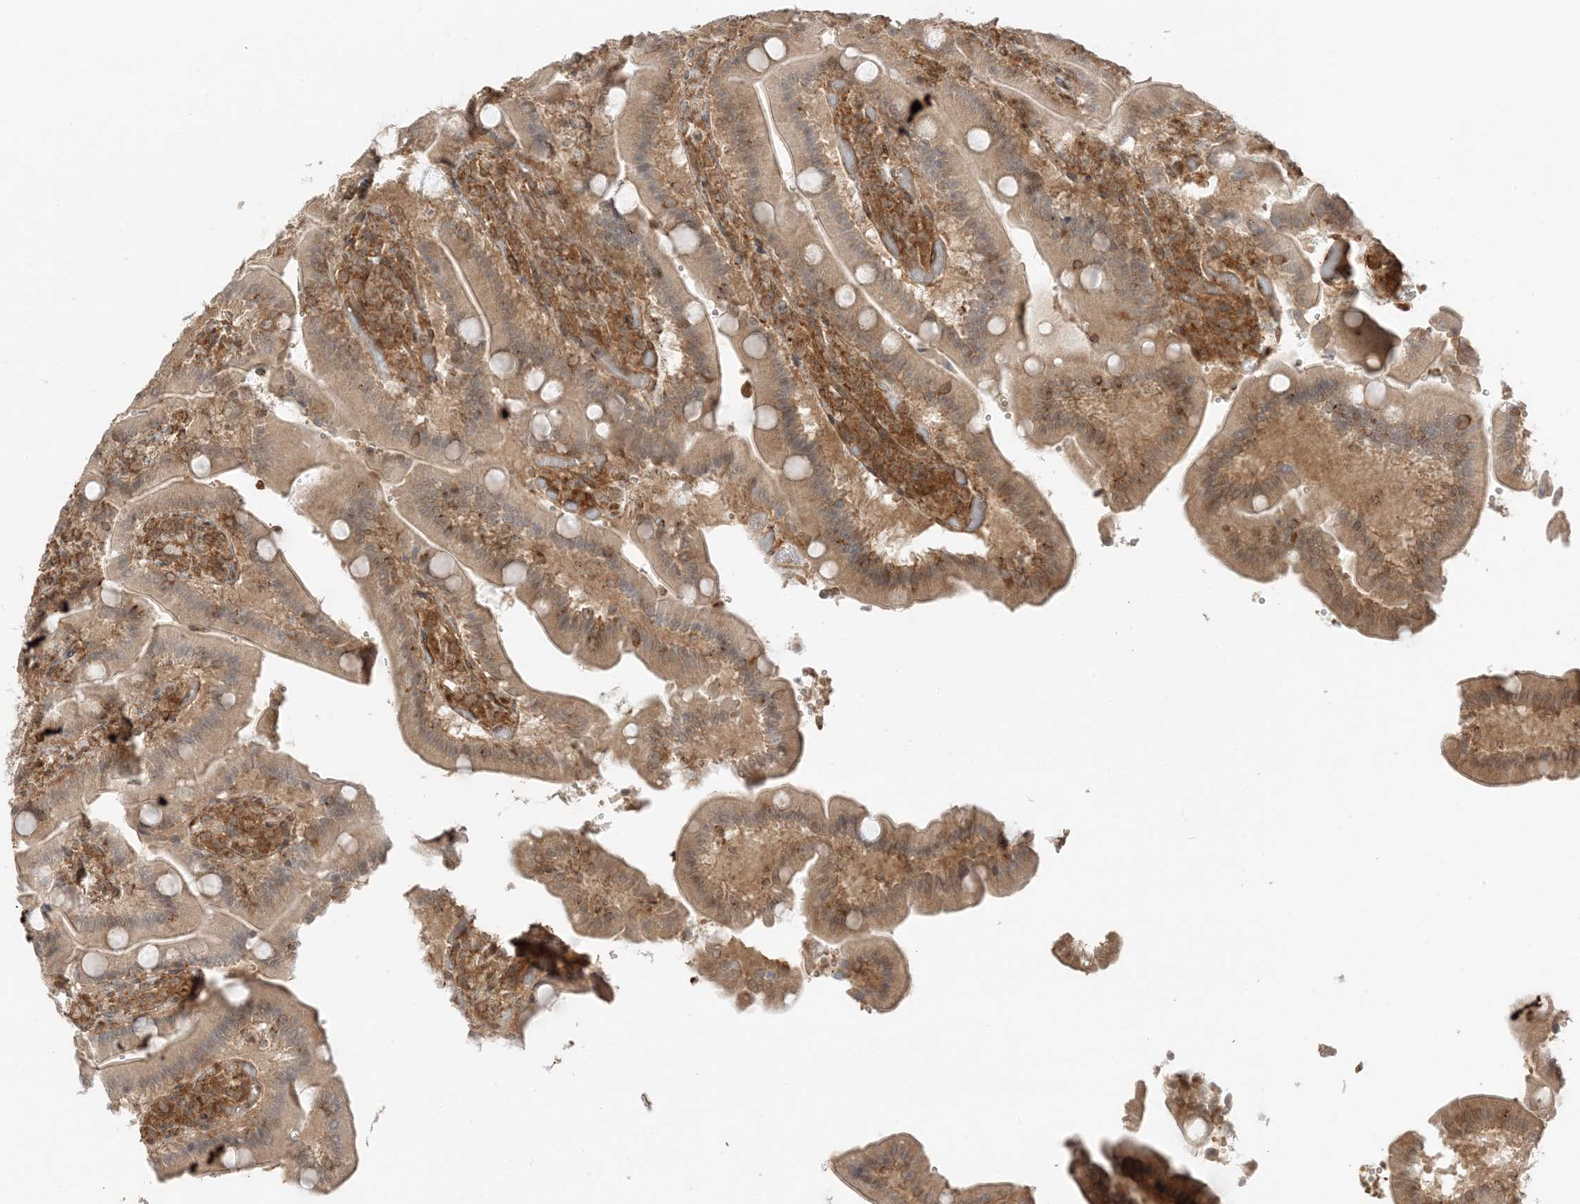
{"staining": {"intensity": "moderate", "quantity": ">75%", "location": "cytoplasmic/membranous"}, "tissue": "duodenum", "cell_type": "Glandular cells", "image_type": "normal", "snomed": [{"axis": "morphology", "description": "Normal tissue, NOS"}, {"axis": "topography", "description": "Duodenum"}], "caption": "This image shows benign duodenum stained with immunohistochemistry to label a protein in brown. The cytoplasmic/membranous of glandular cells show moderate positivity for the protein. Nuclei are counter-stained blue.", "gene": "UBAP2L", "patient": {"sex": "female", "age": 62}}